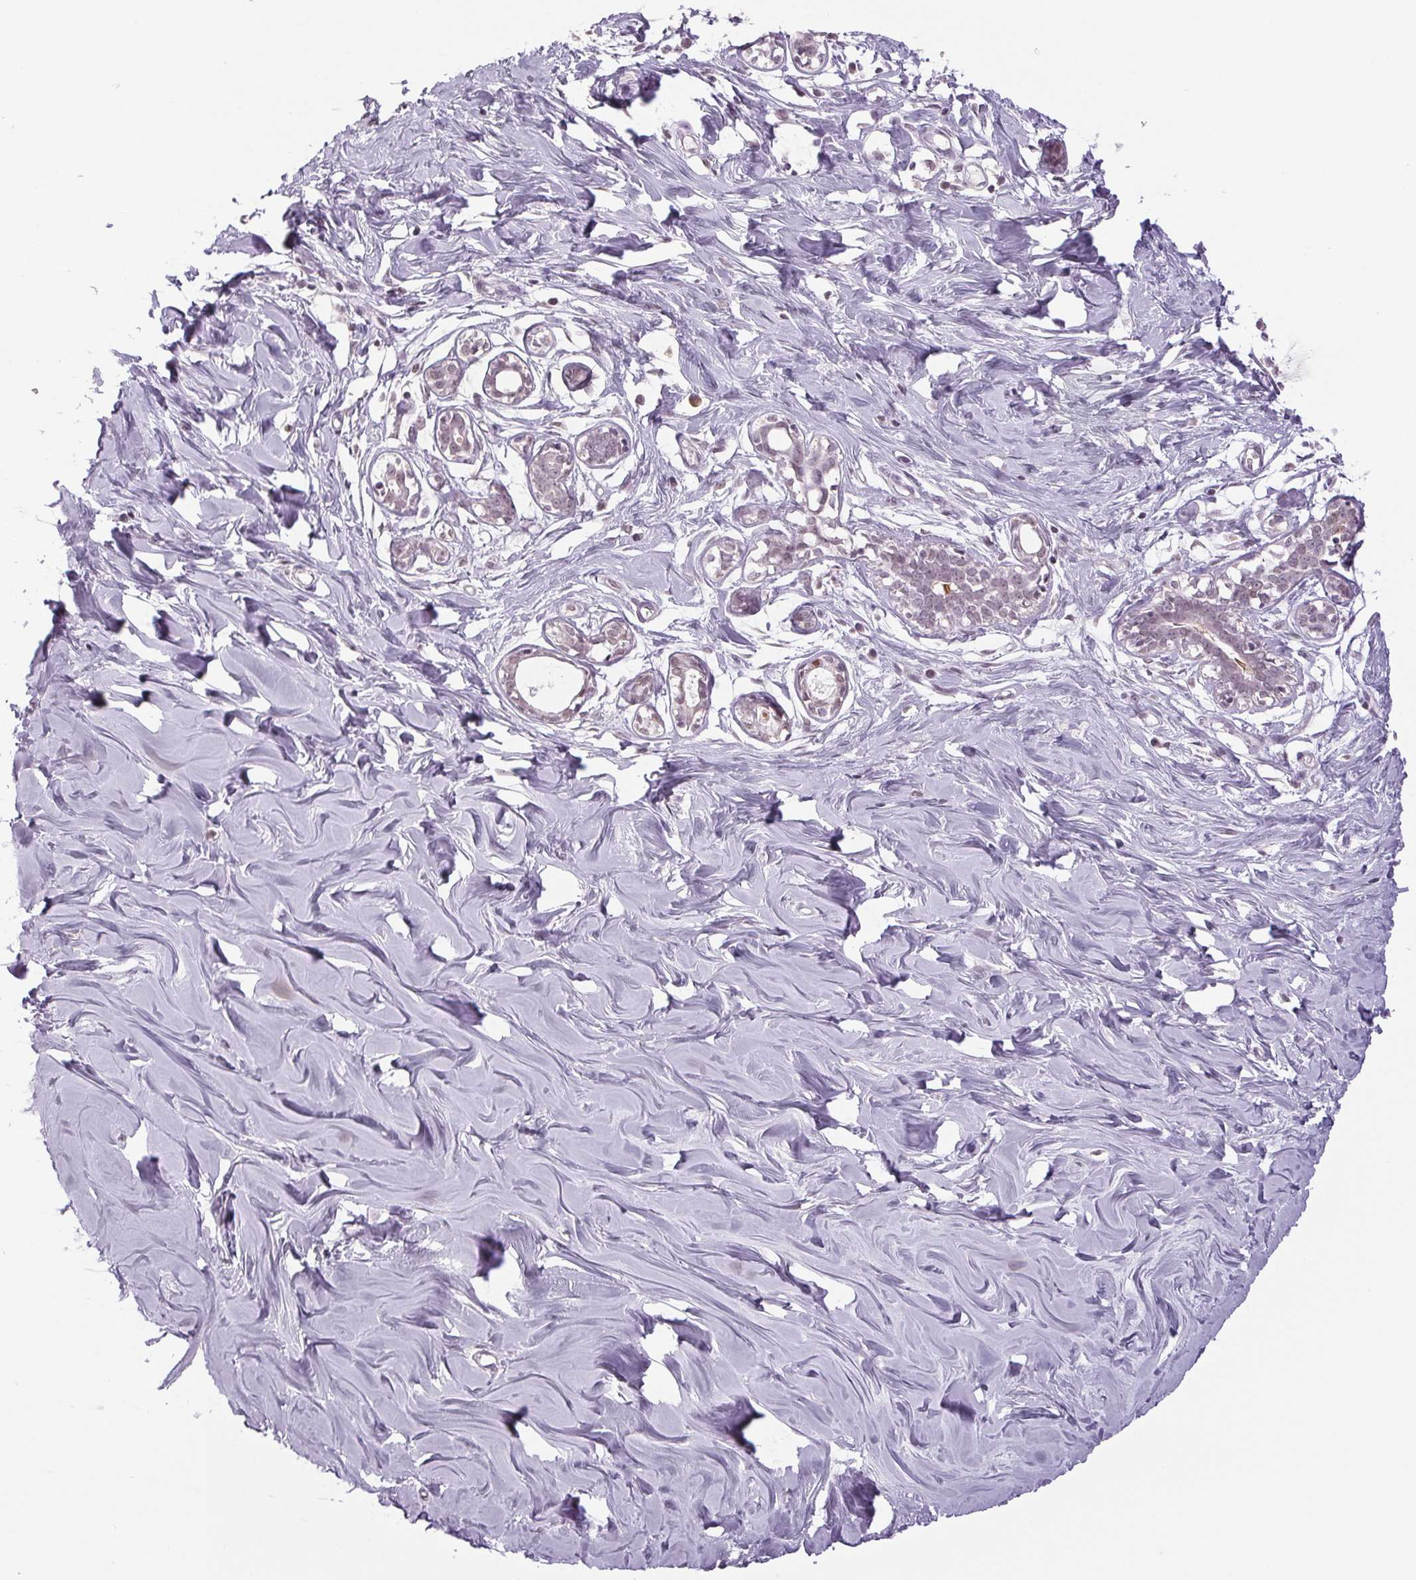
{"staining": {"intensity": "negative", "quantity": "none", "location": "none"}, "tissue": "breast", "cell_type": "Adipocytes", "image_type": "normal", "snomed": [{"axis": "morphology", "description": "Normal tissue, NOS"}, {"axis": "topography", "description": "Breast"}], "caption": "Breast was stained to show a protein in brown. There is no significant staining in adipocytes. Brightfield microscopy of immunohistochemistry stained with DAB (brown) and hematoxylin (blue), captured at high magnification.", "gene": "SMIM6", "patient": {"sex": "female", "age": 27}}